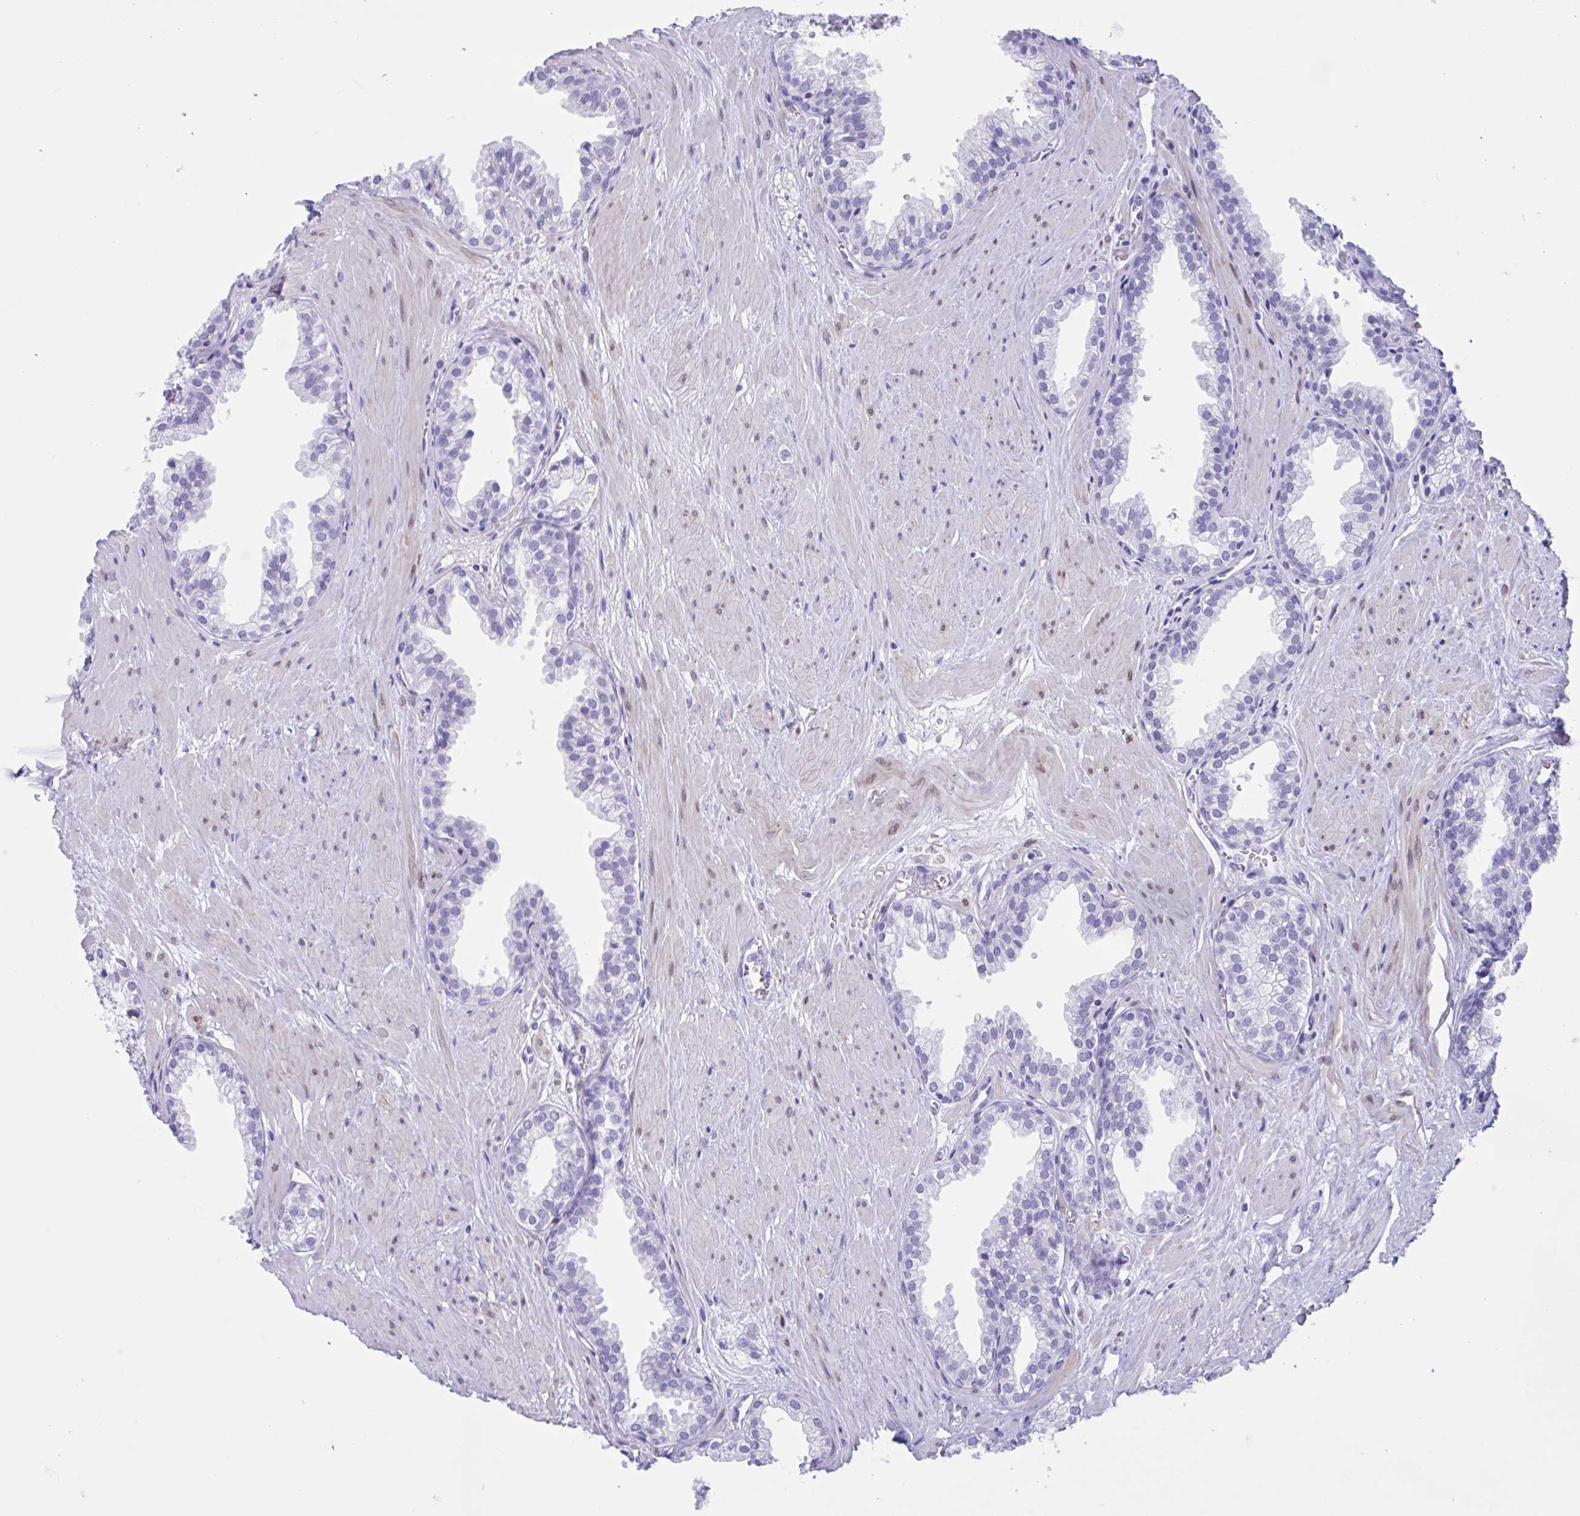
{"staining": {"intensity": "negative", "quantity": "none", "location": "none"}, "tissue": "prostate", "cell_type": "Glandular cells", "image_type": "normal", "snomed": [{"axis": "morphology", "description": "Normal tissue, NOS"}, {"axis": "topography", "description": "Prostate"}, {"axis": "topography", "description": "Peripheral nerve tissue"}], "caption": "DAB (3,3'-diaminobenzidine) immunohistochemical staining of normal prostate demonstrates no significant positivity in glandular cells. (Stains: DAB (3,3'-diaminobenzidine) immunohistochemistry with hematoxylin counter stain, Microscopy: brightfield microscopy at high magnification).", "gene": "TMEM35A", "patient": {"sex": "male", "age": 55}}